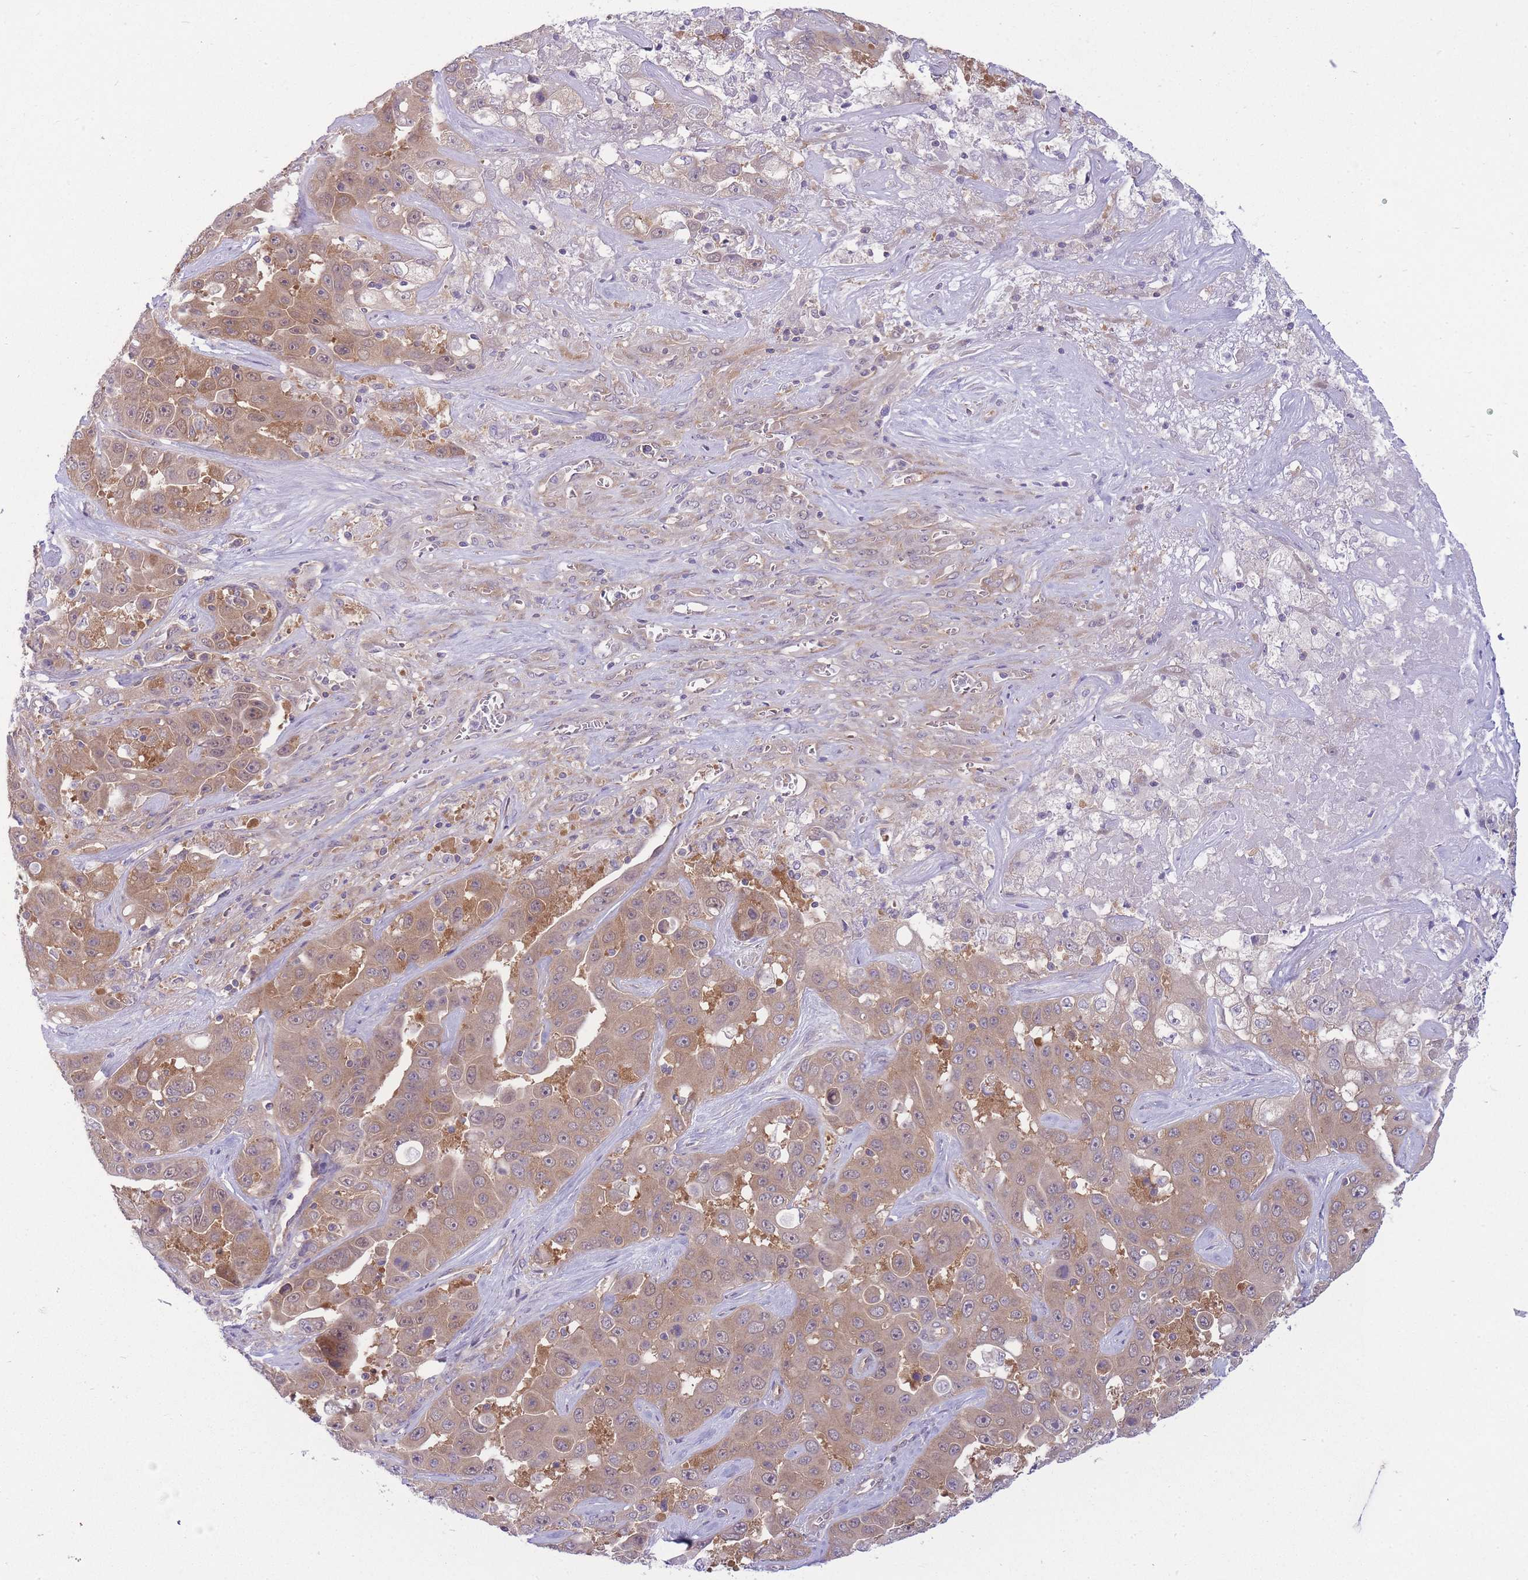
{"staining": {"intensity": "weak", "quantity": ">75%", "location": "cytoplasmic/membranous"}, "tissue": "liver cancer", "cell_type": "Tumor cells", "image_type": "cancer", "snomed": [{"axis": "morphology", "description": "Cholangiocarcinoma"}, {"axis": "topography", "description": "Liver"}], "caption": "The immunohistochemical stain shows weak cytoplasmic/membranous staining in tumor cells of cholangiocarcinoma (liver) tissue.", "gene": "PFDN6", "patient": {"sex": "female", "age": 52}}